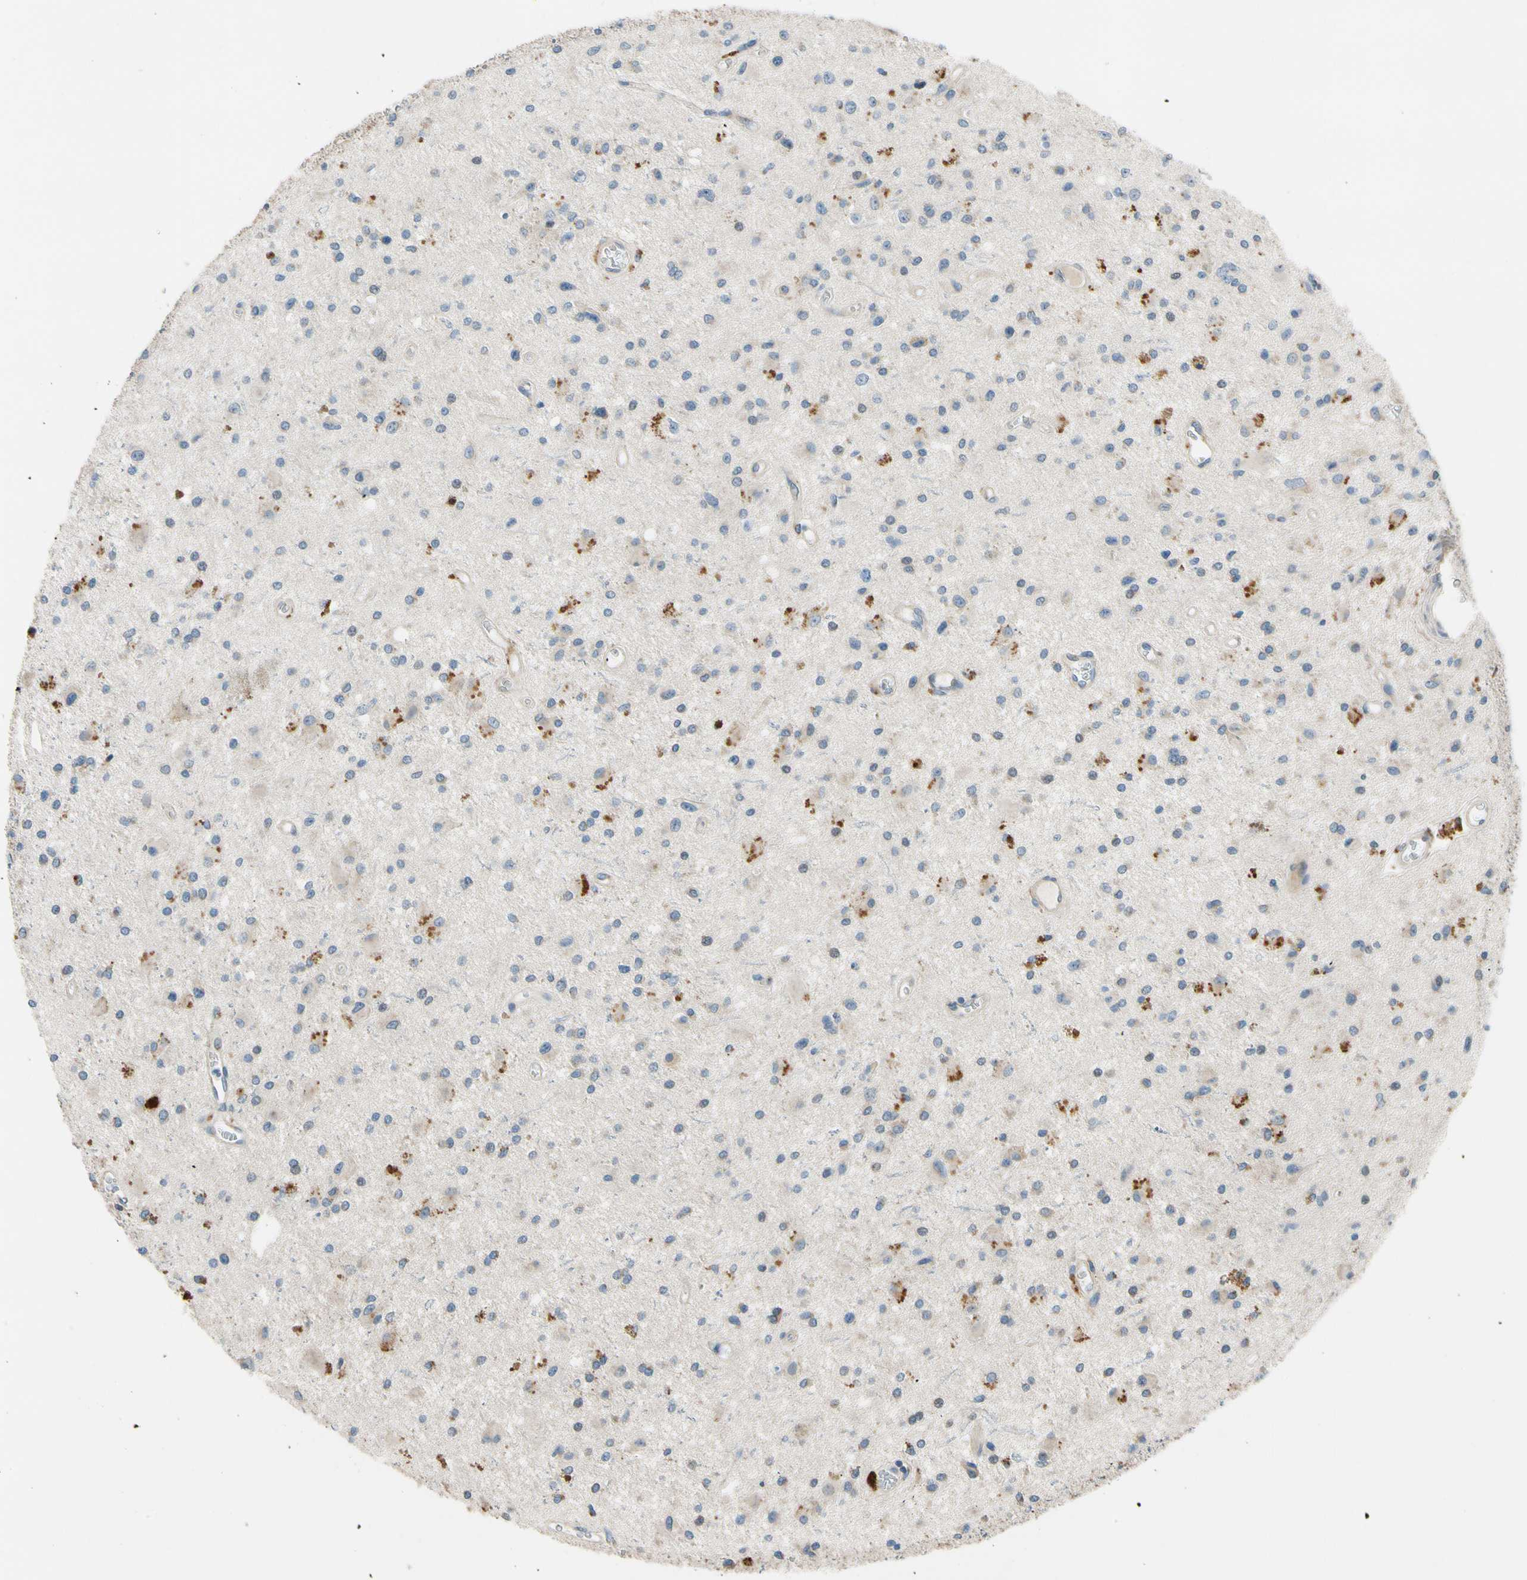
{"staining": {"intensity": "weak", "quantity": "25%-75%", "location": "cytoplasmic/membranous"}, "tissue": "glioma", "cell_type": "Tumor cells", "image_type": "cancer", "snomed": [{"axis": "morphology", "description": "Glioma, malignant, Low grade"}, {"axis": "topography", "description": "Brain"}], "caption": "Weak cytoplasmic/membranous staining for a protein is identified in about 25%-75% of tumor cells of malignant glioma (low-grade) using immunohistochemistry (IHC).", "gene": "MST1R", "patient": {"sex": "male", "age": 58}}